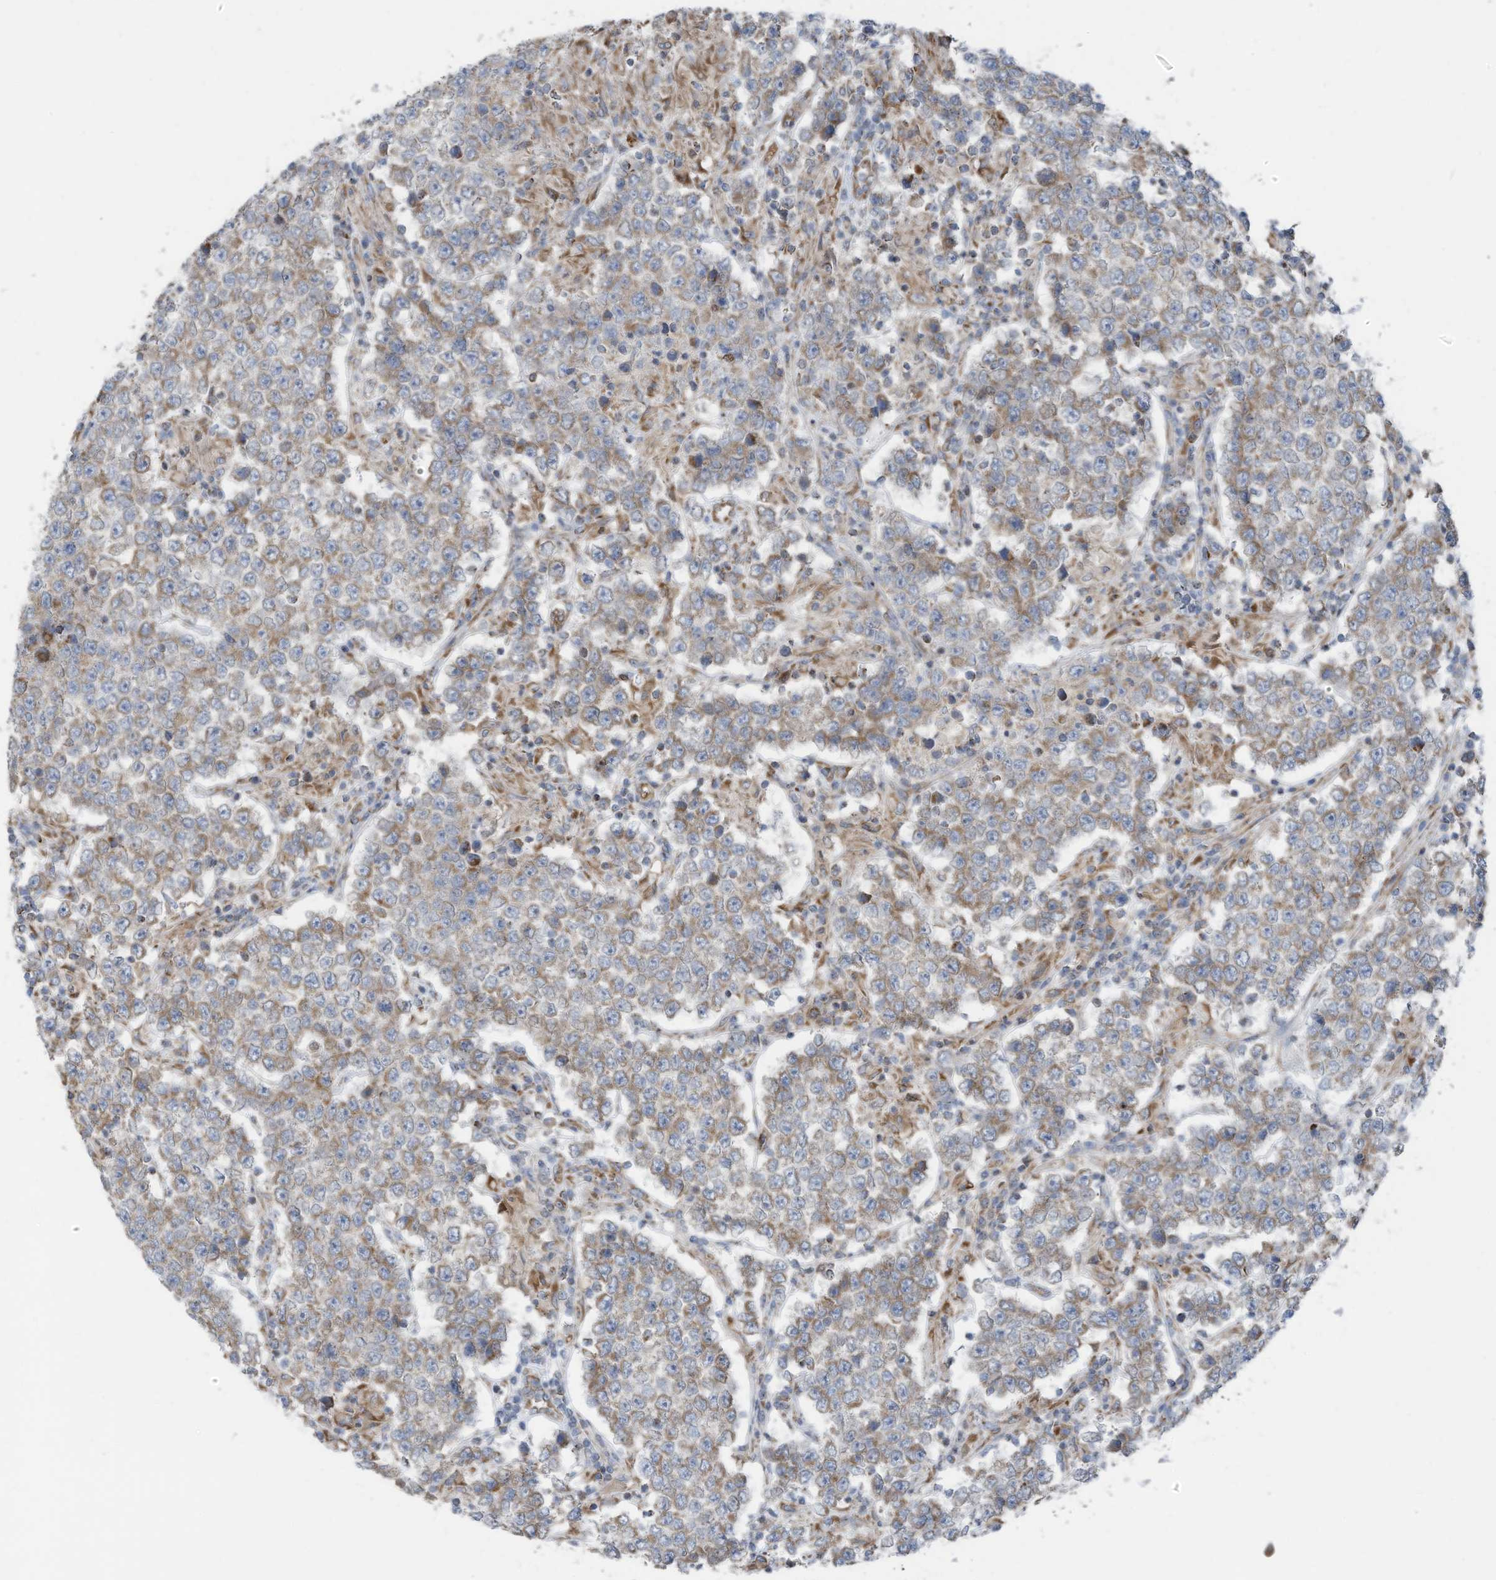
{"staining": {"intensity": "weak", "quantity": ">75%", "location": "cytoplasmic/membranous"}, "tissue": "testis cancer", "cell_type": "Tumor cells", "image_type": "cancer", "snomed": [{"axis": "morphology", "description": "Normal tissue, NOS"}, {"axis": "morphology", "description": "Urothelial carcinoma, High grade"}, {"axis": "morphology", "description": "Seminoma, NOS"}, {"axis": "morphology", "description": "Carcinoma, Embryonal, NOS"}, {"axis": "topography", "description": "Urinary bladder"}, {"axis": "topography", "description": "Testis"}], "caption": "A high-resolution histopathology image shows immunohistochemistry staining of testis cancer (seminoma), which shows weak cytoplasmic/membranous staining in about >75% of tumor cells.", "gene": "EOMES", "patient": {"sex": "male", "age": 41}}